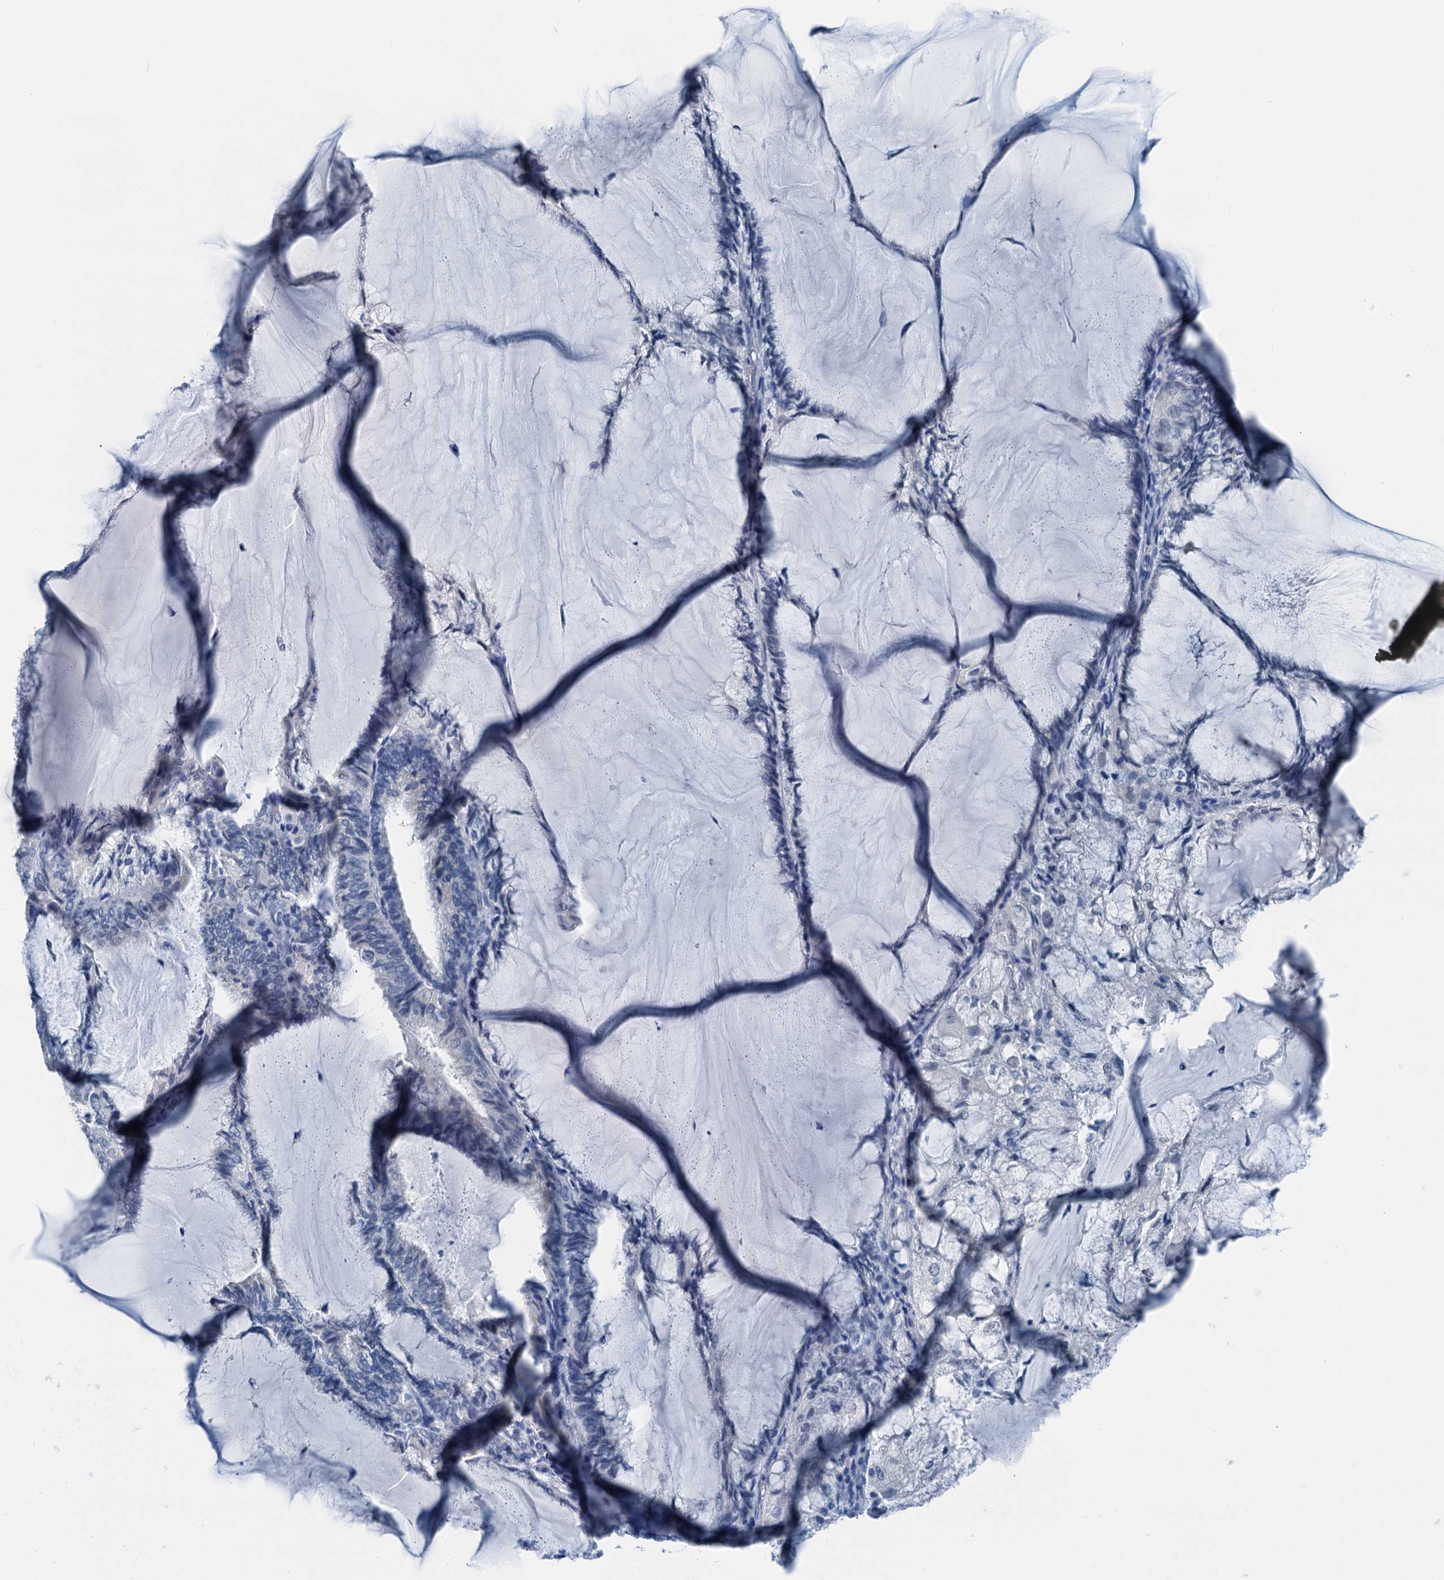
{"staining": {"intensity": "negative", "quantity": "none", "location": "none"}, "tissue": "endometrial cancer", "cell_type": "Tumor cells", "image_type": "cancer", "snomed": [{"axis": "morphology", "description": "Adenocarcinoma, NOS"}, {"axis": "topography", "description": "Endometrium"}], "caption": "Immunohistochemistry histopathology image of neoplastic tissue: human endometrial cancer (adenocarcinoma) stained with DAB reveals no significant protein expression in tumor cells. (DAB immunohistochemistry, high magnification).", "gene": "CBLN3", "patient": {"sex": "female", "age": 81}}